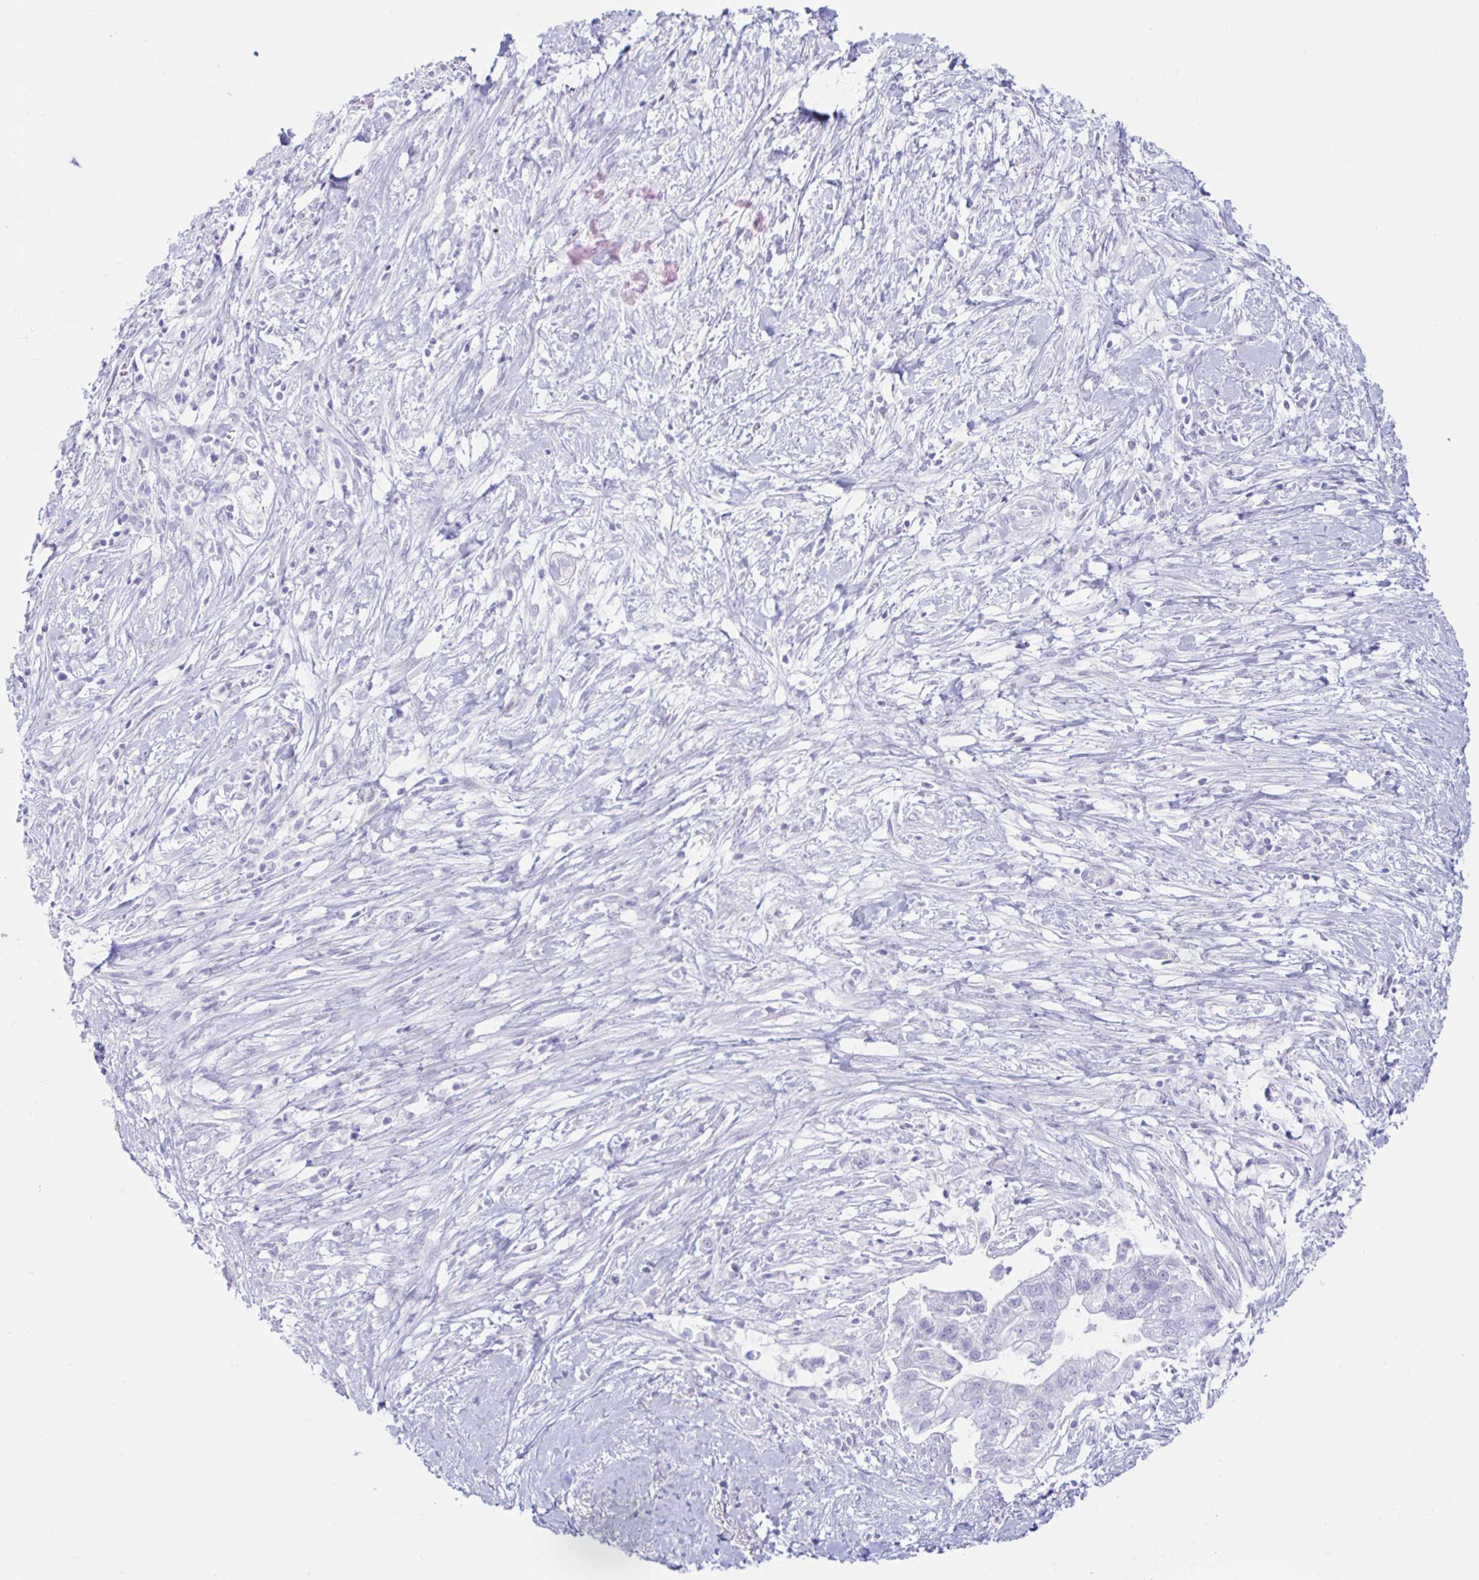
{"staining": {"intensity": "negative", "quantity": "none", "location": "none"}, "tissue": "pancreatic cancer", "cell_type": "Tumor cells", "image_type": "cancer", "snomed": [{"axis": "morphology", "description": "Adenocarcinoma, NOS"}, {"axis": "topography", "description": "Pancreas"}], "caption": "This is a photomicrograph of immunohistochemistry staining of pancreatic cancer, which shows no positivity in tumor cells. The staining was performed using DAB (3,3'-diaminobenzidine) to visualize the protein expression in brown, while the nuclei were stained in blue with hematoxylin (Magnification: 20x).", "gene": "BEST1", "patient": {"sex": "male", "age": 70}}